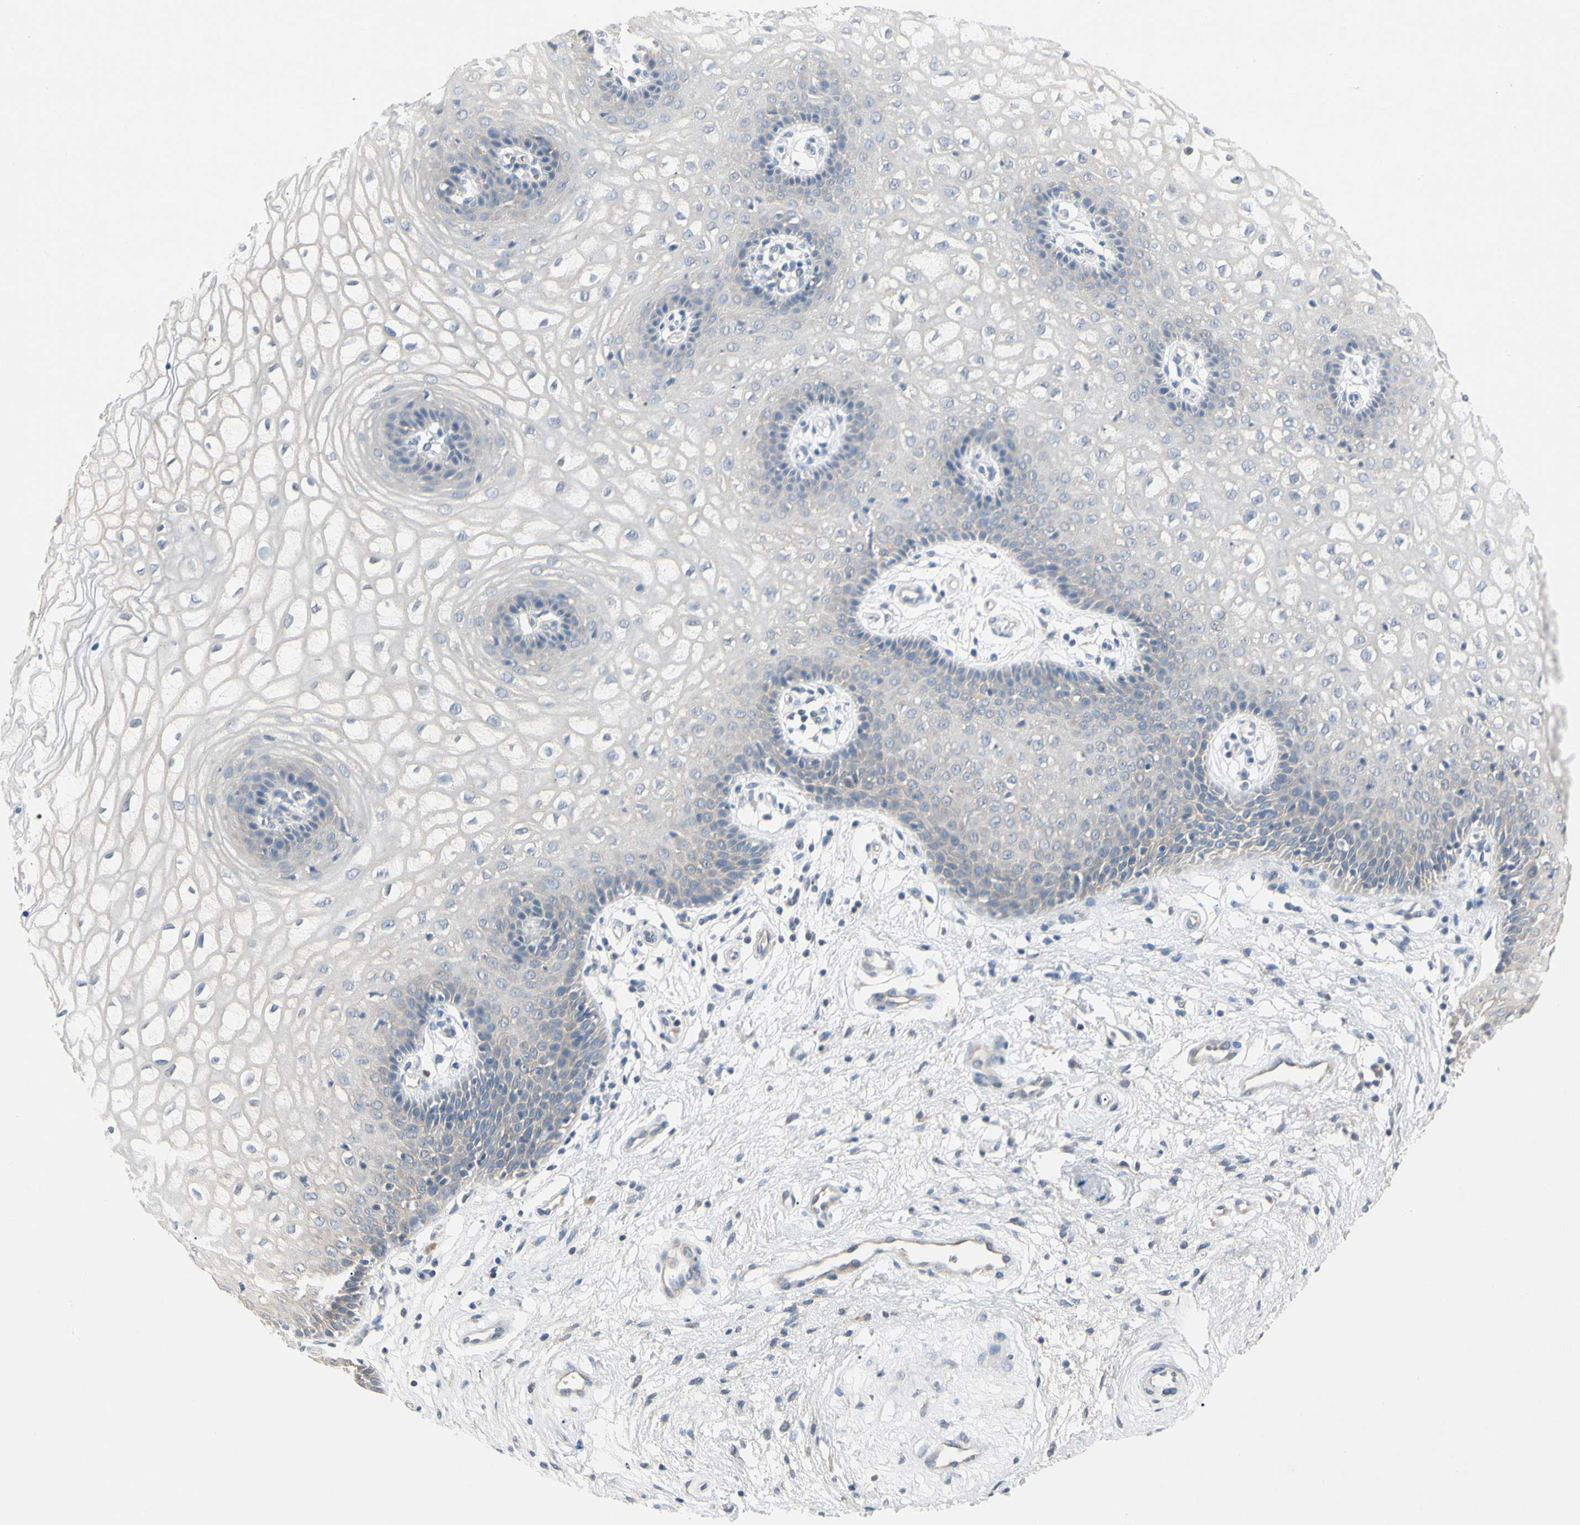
{"staining": {"intensity": "negative", "quantity": "none", "location": "none"}, "tissue": "vagina", "cell_type": "Squamous epithelial cells", "image_type": "normal", "snomed": [{"axis": "morphology", "description": "Normal tissue, NOS"}, {"axis": "topography", "description": "Vagina"}], "caption": "Immunohistochemistry photomicrograph of normal human vagina stained for a protein (brown), which reveals no staining in squamous epithelial cells.", "gene": "PRSS21", "patient": {"sex": "female", "age": 34}}